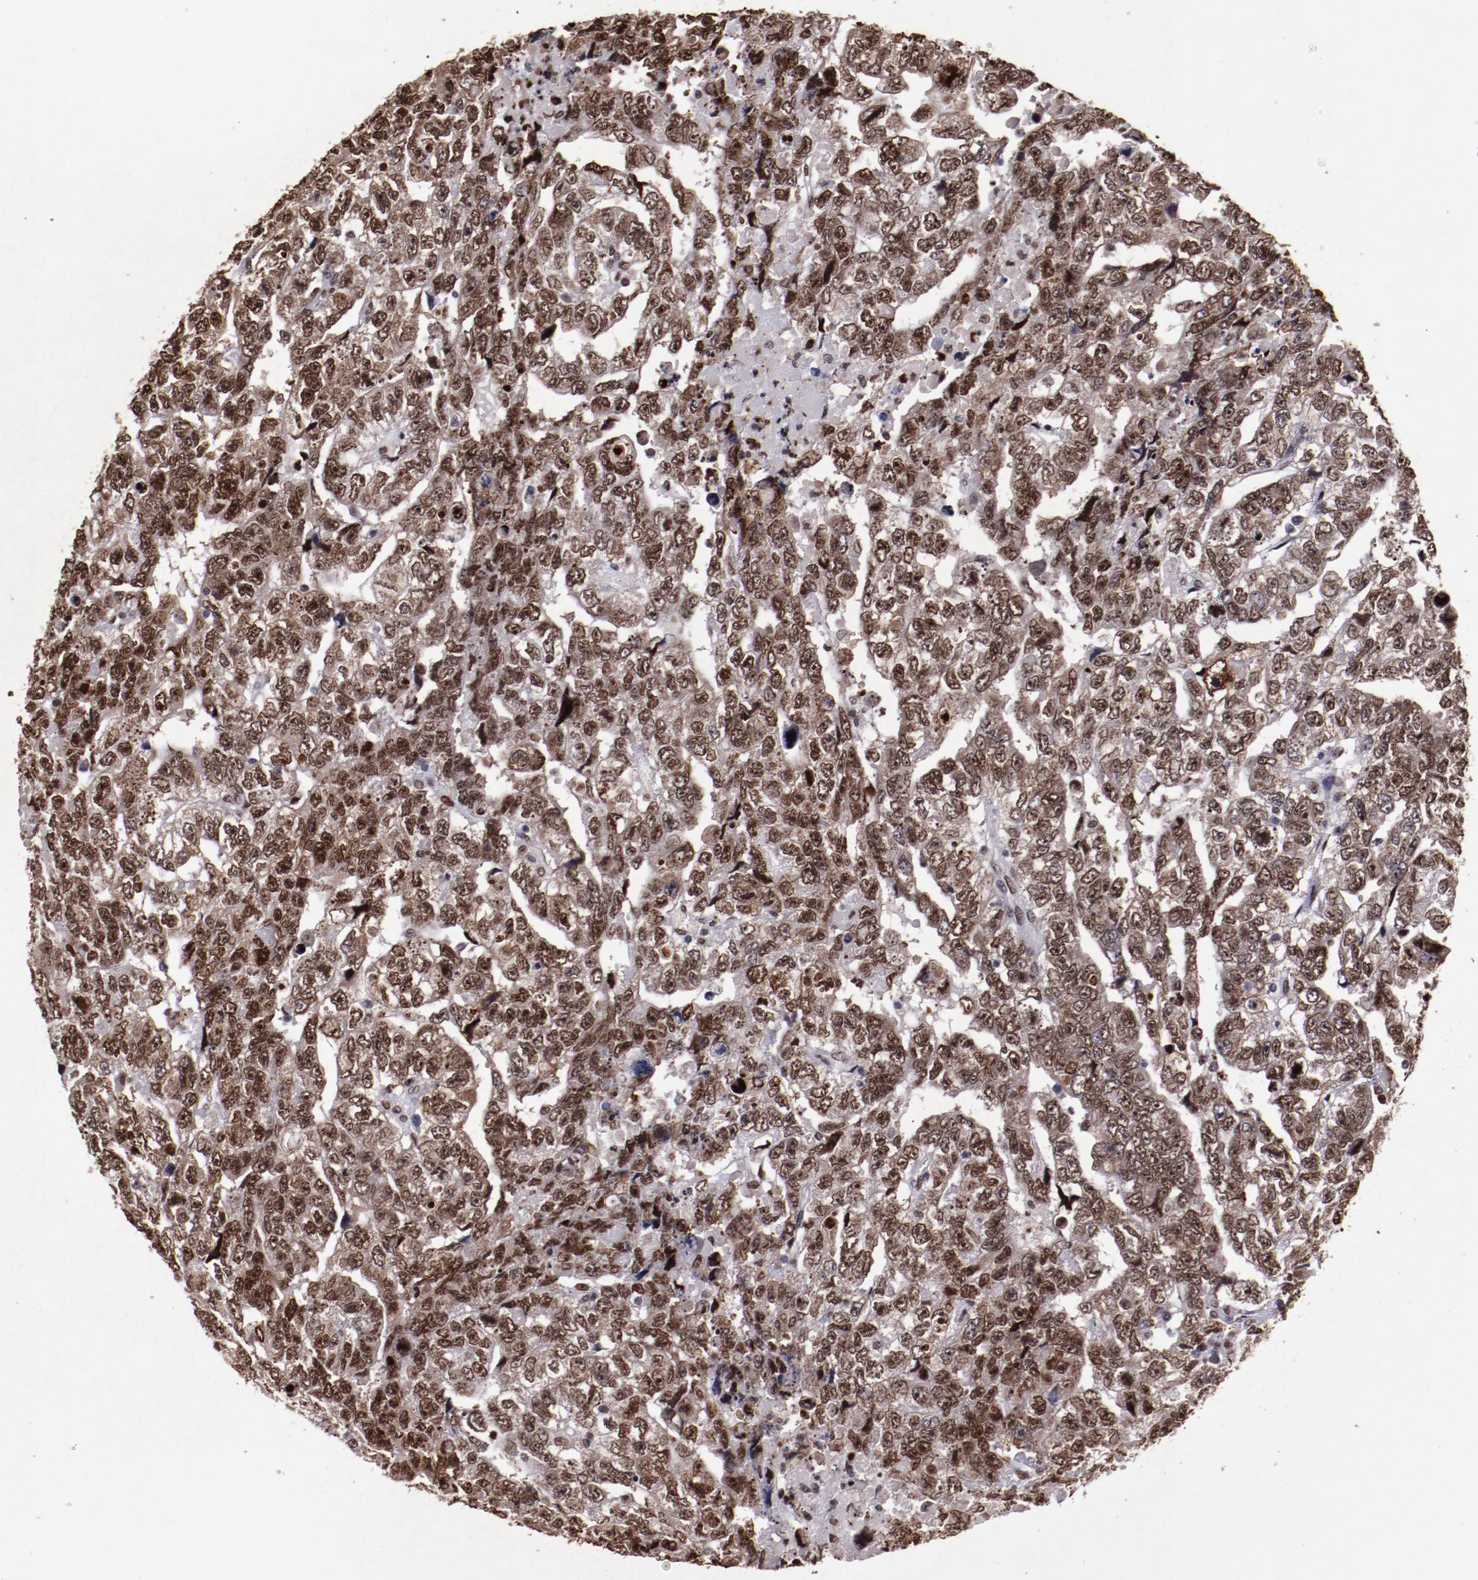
{"staining": {"intensity": "moderate", "quantity": ">75%", "location": "cytoplasmic/membranous,nuclear"}, "tissue": "testis cancer", "cell_type": "Tumor cells", "image_type": "cancer", "snomed": [{"axis": "morphology", "description": "Carcinoma, Embryonal, NOS"}, {"axis": "topography", "description": "Testis"}], "caption": "Testis cancer (embryonal carcinoma) stained with a protein marker displays moderate staining in tumor cells.", "gene": "APEX1", "patient": {"sex": "male", "age": 36}}